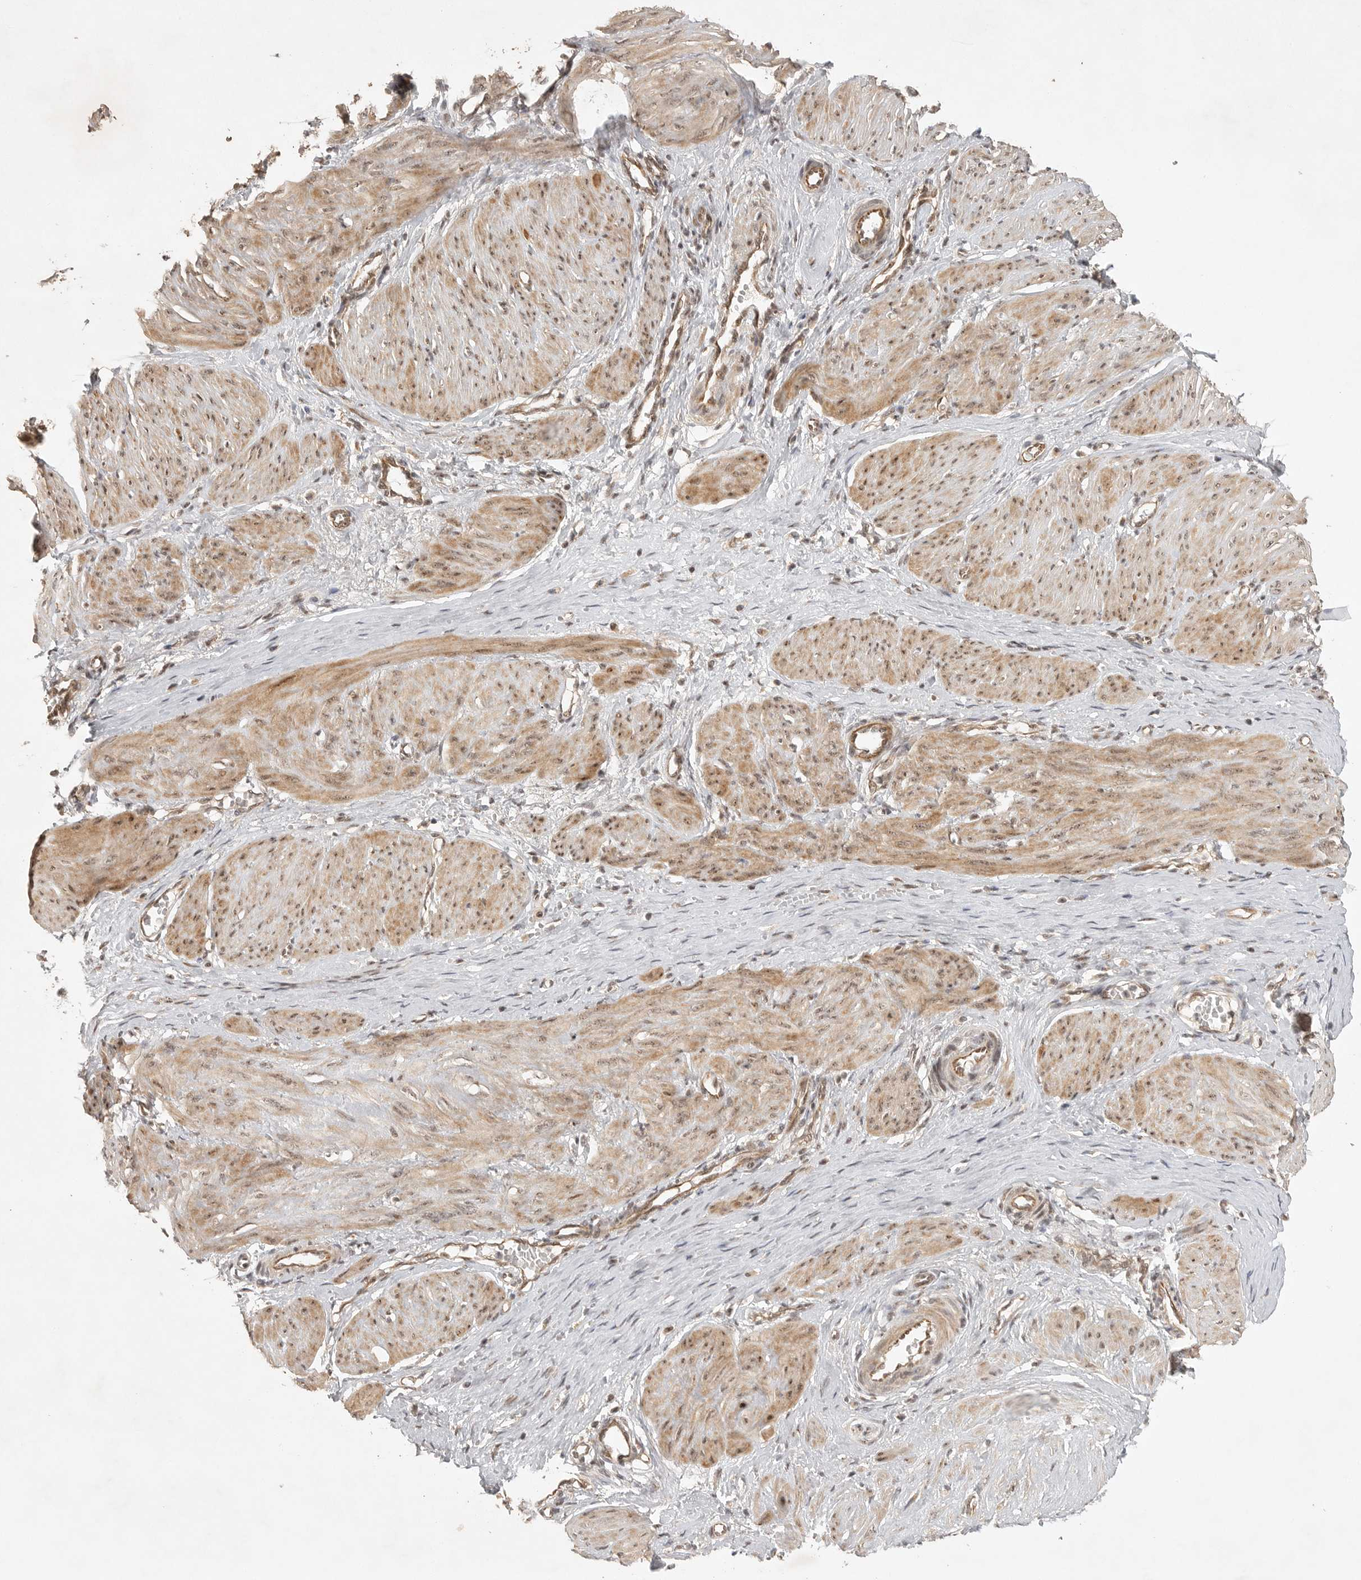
{"staining": {"intensity": "moderate", "quantity": ">75%", "location": "cytoplasmic/membranous,nuclear"}, "tissue": "smooth muscle", "cell_type": "Smooth muscle cells", "image_type": "normal", "snomed": [{"axis": "morphology", "description": "Normal tissue, NOS"}, {"axis": "topography", "description": "Endometrium"}], "caption": "Immunohistochemical staining of normal smooth muscle displays >75% levels of moderate cytoplasmic/membranous,nuclear protein staining in approximately >75% of smooth muscle cells.", "gene": "POMP", "patient": {"sex": "female", "age": 33}}